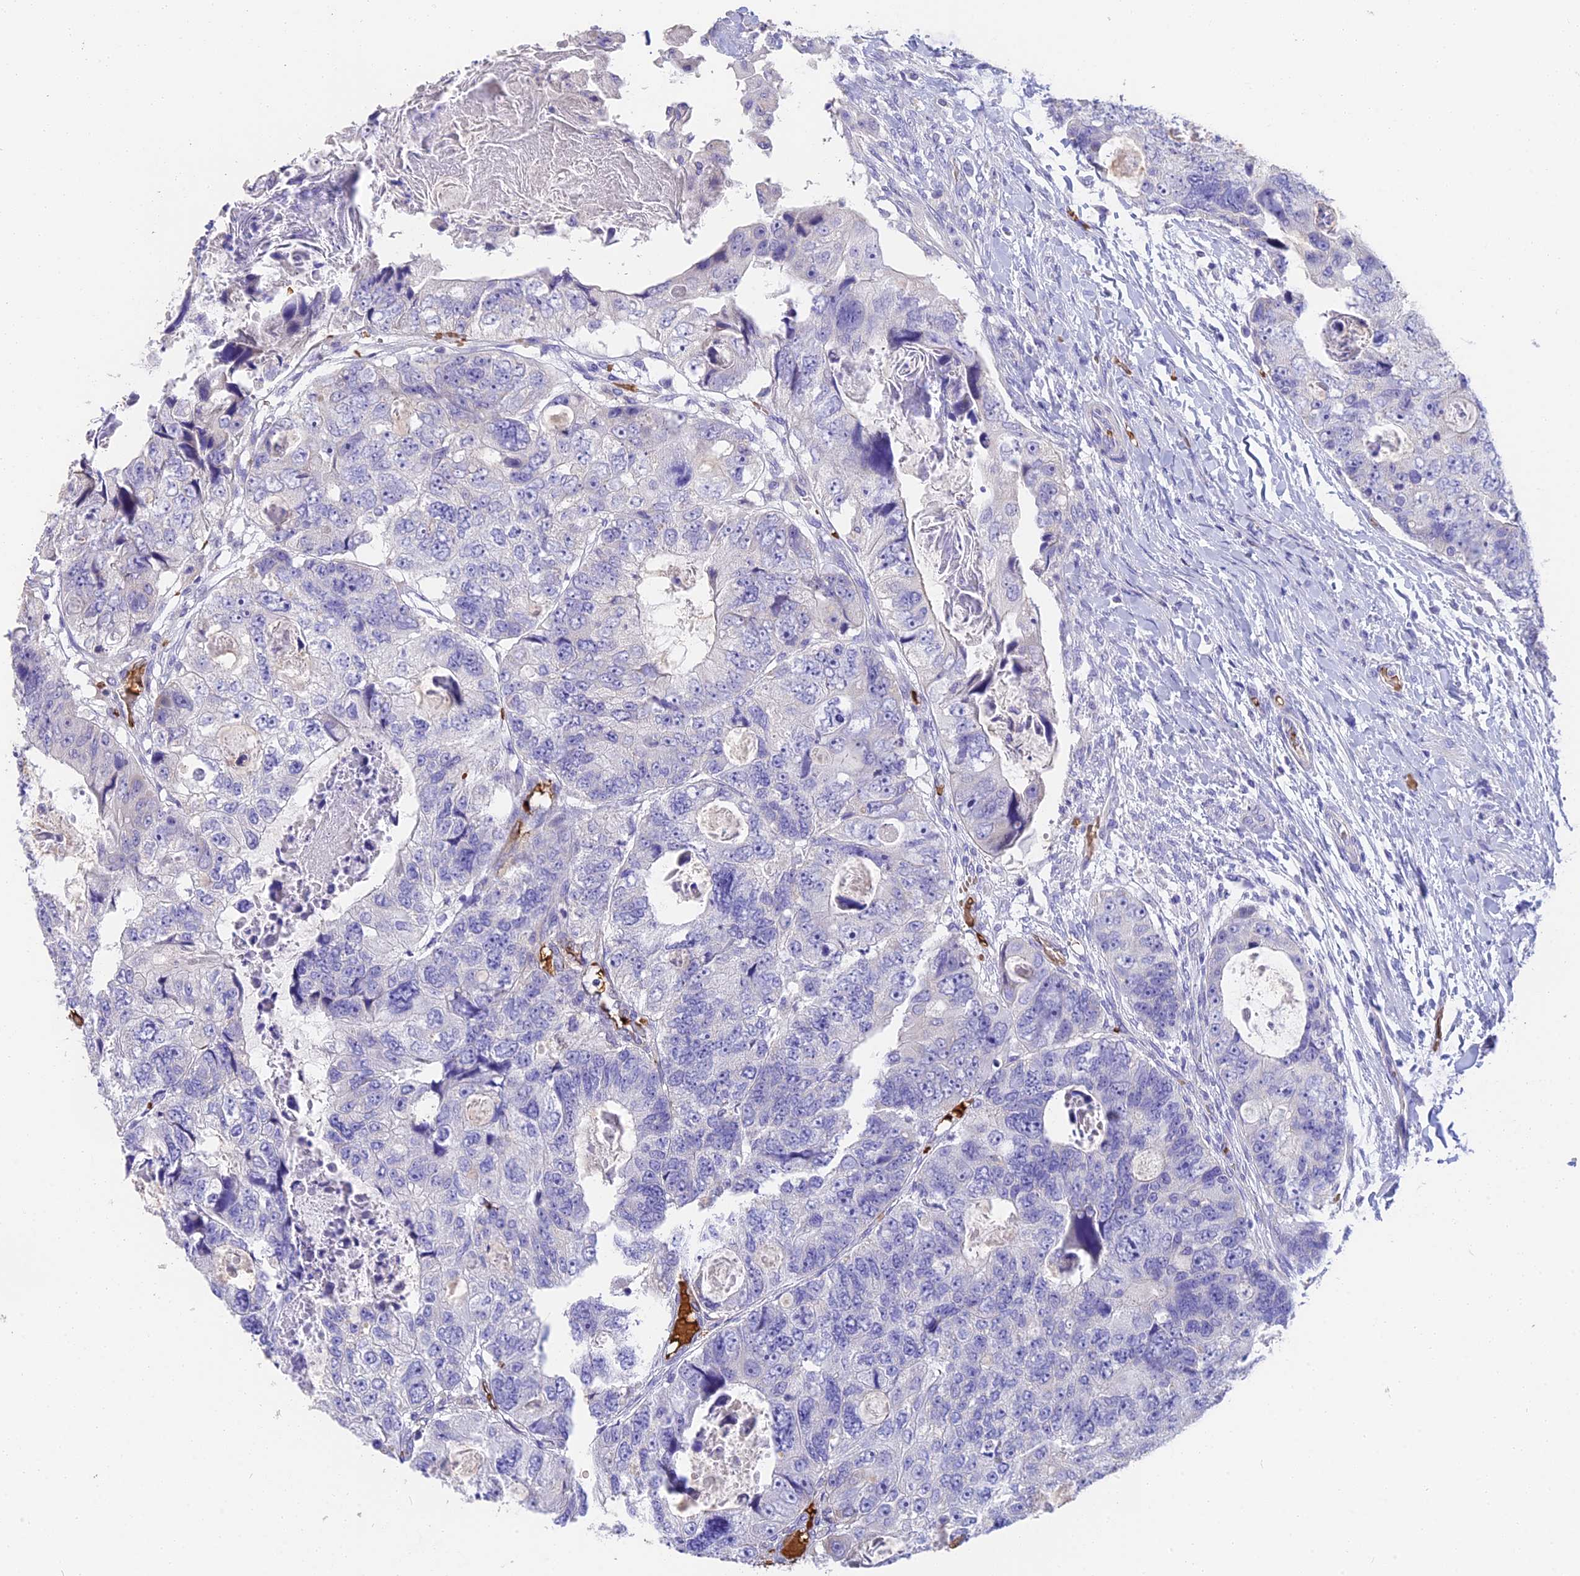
{"staining": {"intensity": "negative", "quantity": "none", "location": "none"}, "tissue": "colorectal cancer", "cell_type": "Tumor cells", "image_type": "cancer", "snomed": [{"axis": "morphology", "description": "Adenocarcinoma, NOS"}, {"axis": "topography", "description": "Rectum"}], "caption": "Human colorectal cancer (adenocarcinoma) stained for a protein using IHC exhibits no expression in tumor cells.", "gene": "TNNC2", "patient": {"sex": "male", "age": 59}}